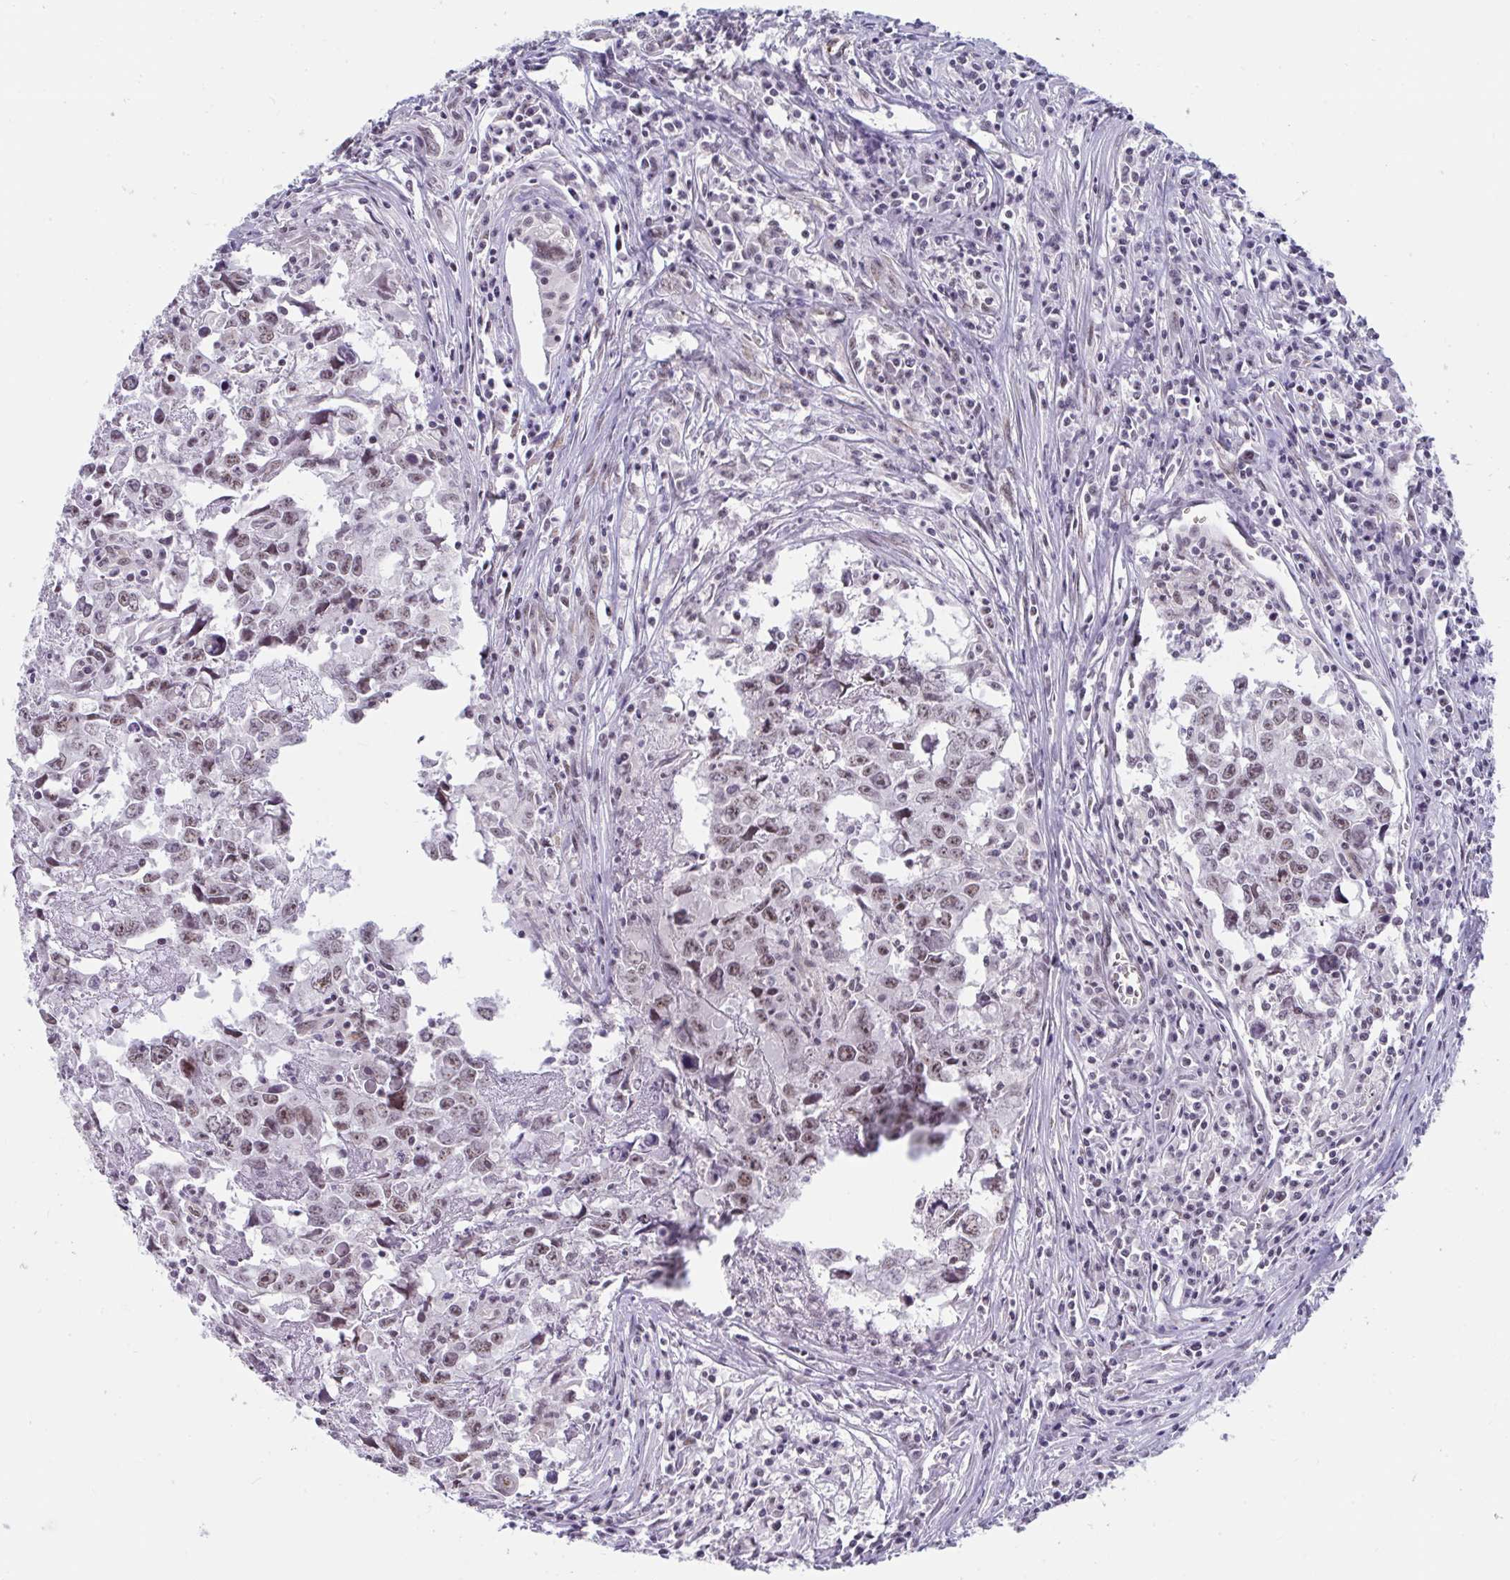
{"staining": {"intensity": "weak", "quantity": "25%-75%", "location": "nuclear"}, "tissue": "testis cancer", "cell_type": "Tumor cells", "image_type": "cancer", "snomed": [{"axis": "morphology", "description": "Carcinoma, Embryonal, NOS"}, {"axis": "topography", "description": "Testis"}], "caption": "The image displays staining of embryonal carcinoma (testis), revealing weak nuclear protein expression (brown color) within tumor cells. The staining was performed using DAB to visualize the protein expression in brown, while the nuclei were stained in blue with hematoxylin (Magnification: 20x).", "gene": "PRR14", "patient": {"sex": "male", "age": 22}}